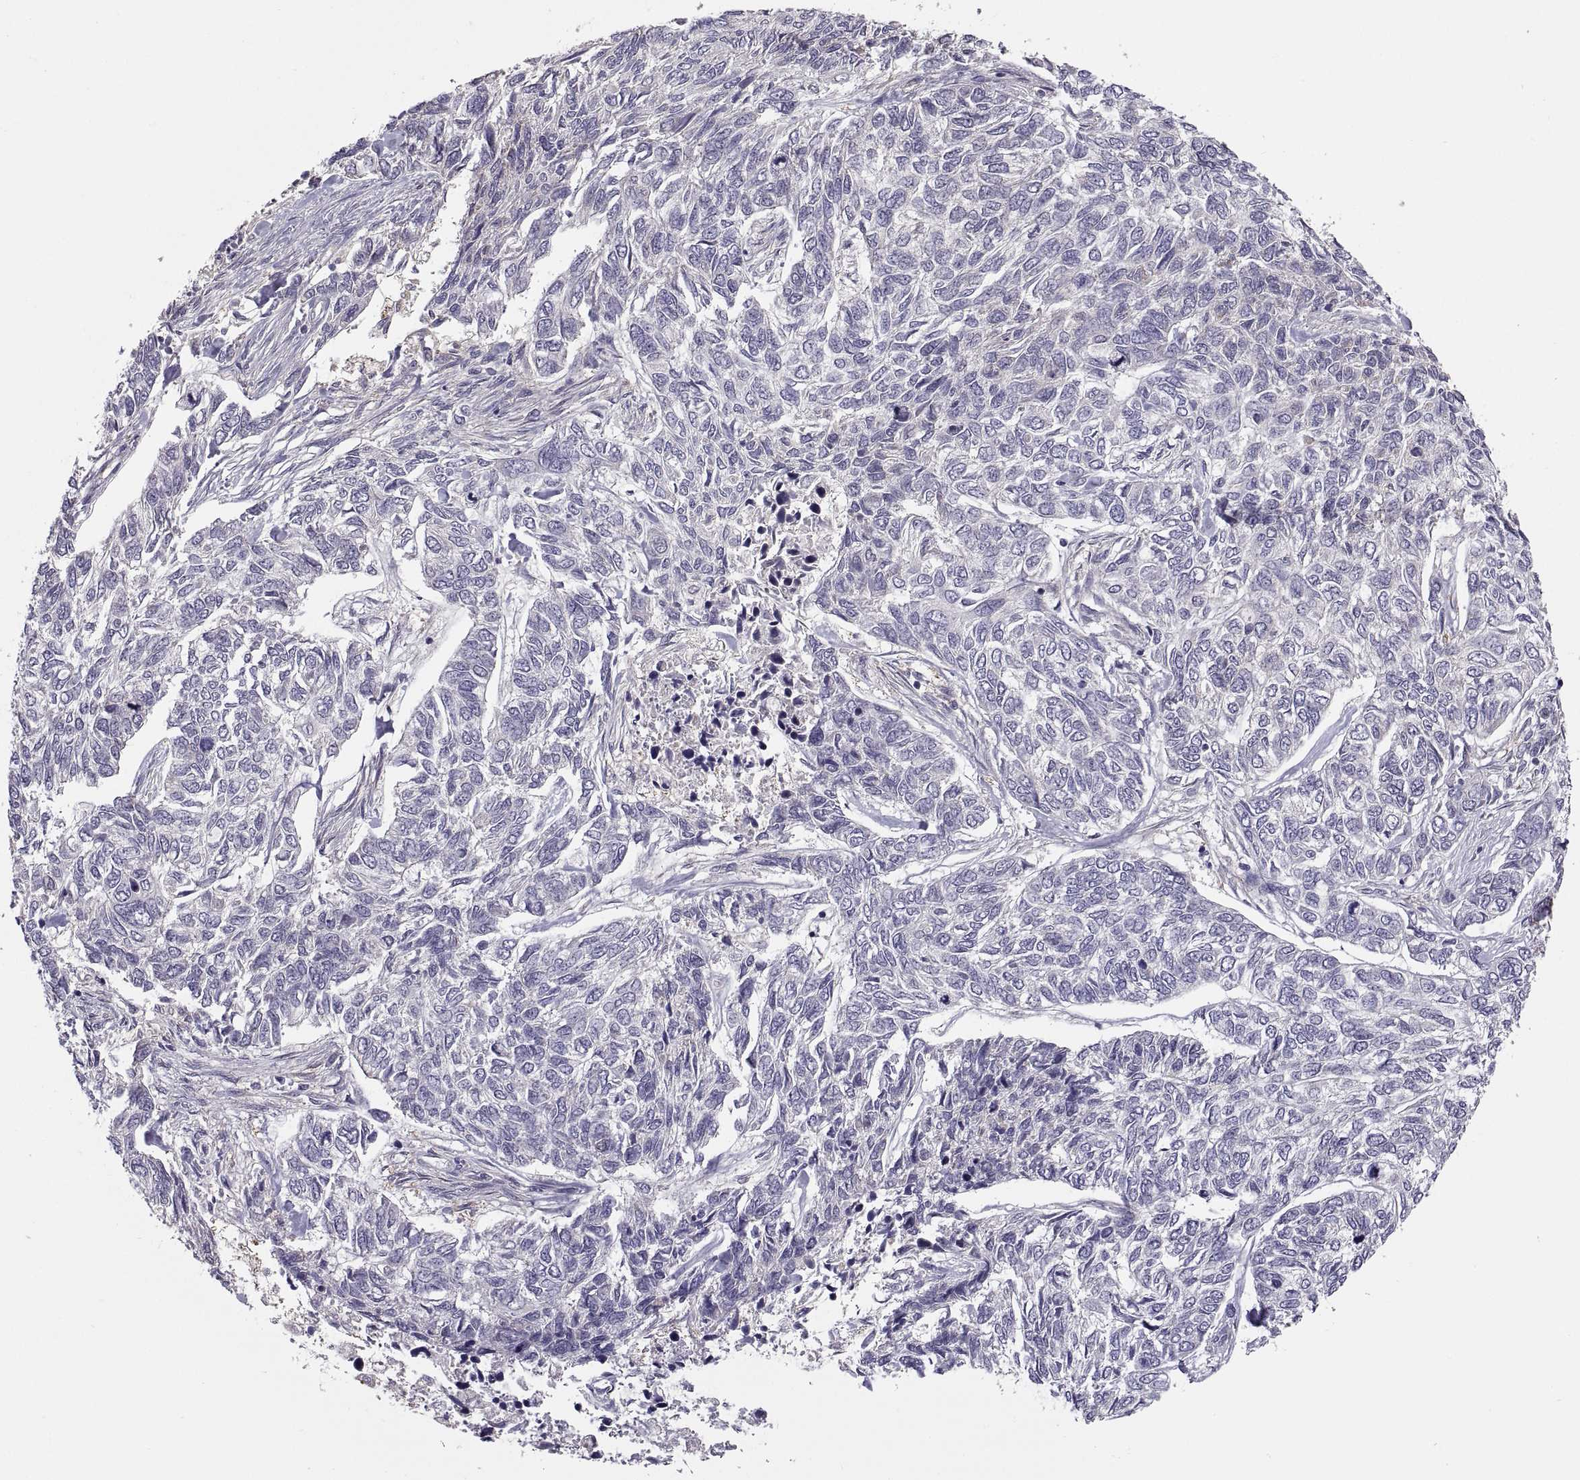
{"staining": {"intensity": "negative", "quantity": "none", "location": "none"}, "tissue": "skin cancer", "cell_type": "Tumor cells", "image_type": "cancer", "snomed": [{"axis": "morphology", "description": "Basal cell carcinoma"}, {"axis": "topography", "description": "Skin"}], "caption": "The immunohistochemistry image has no significant staining in tumor cells of basal cell carcinoma (skin) tissue.", "gene": "ACSBG2", "patient": {"sex": "female", "age": 65}}